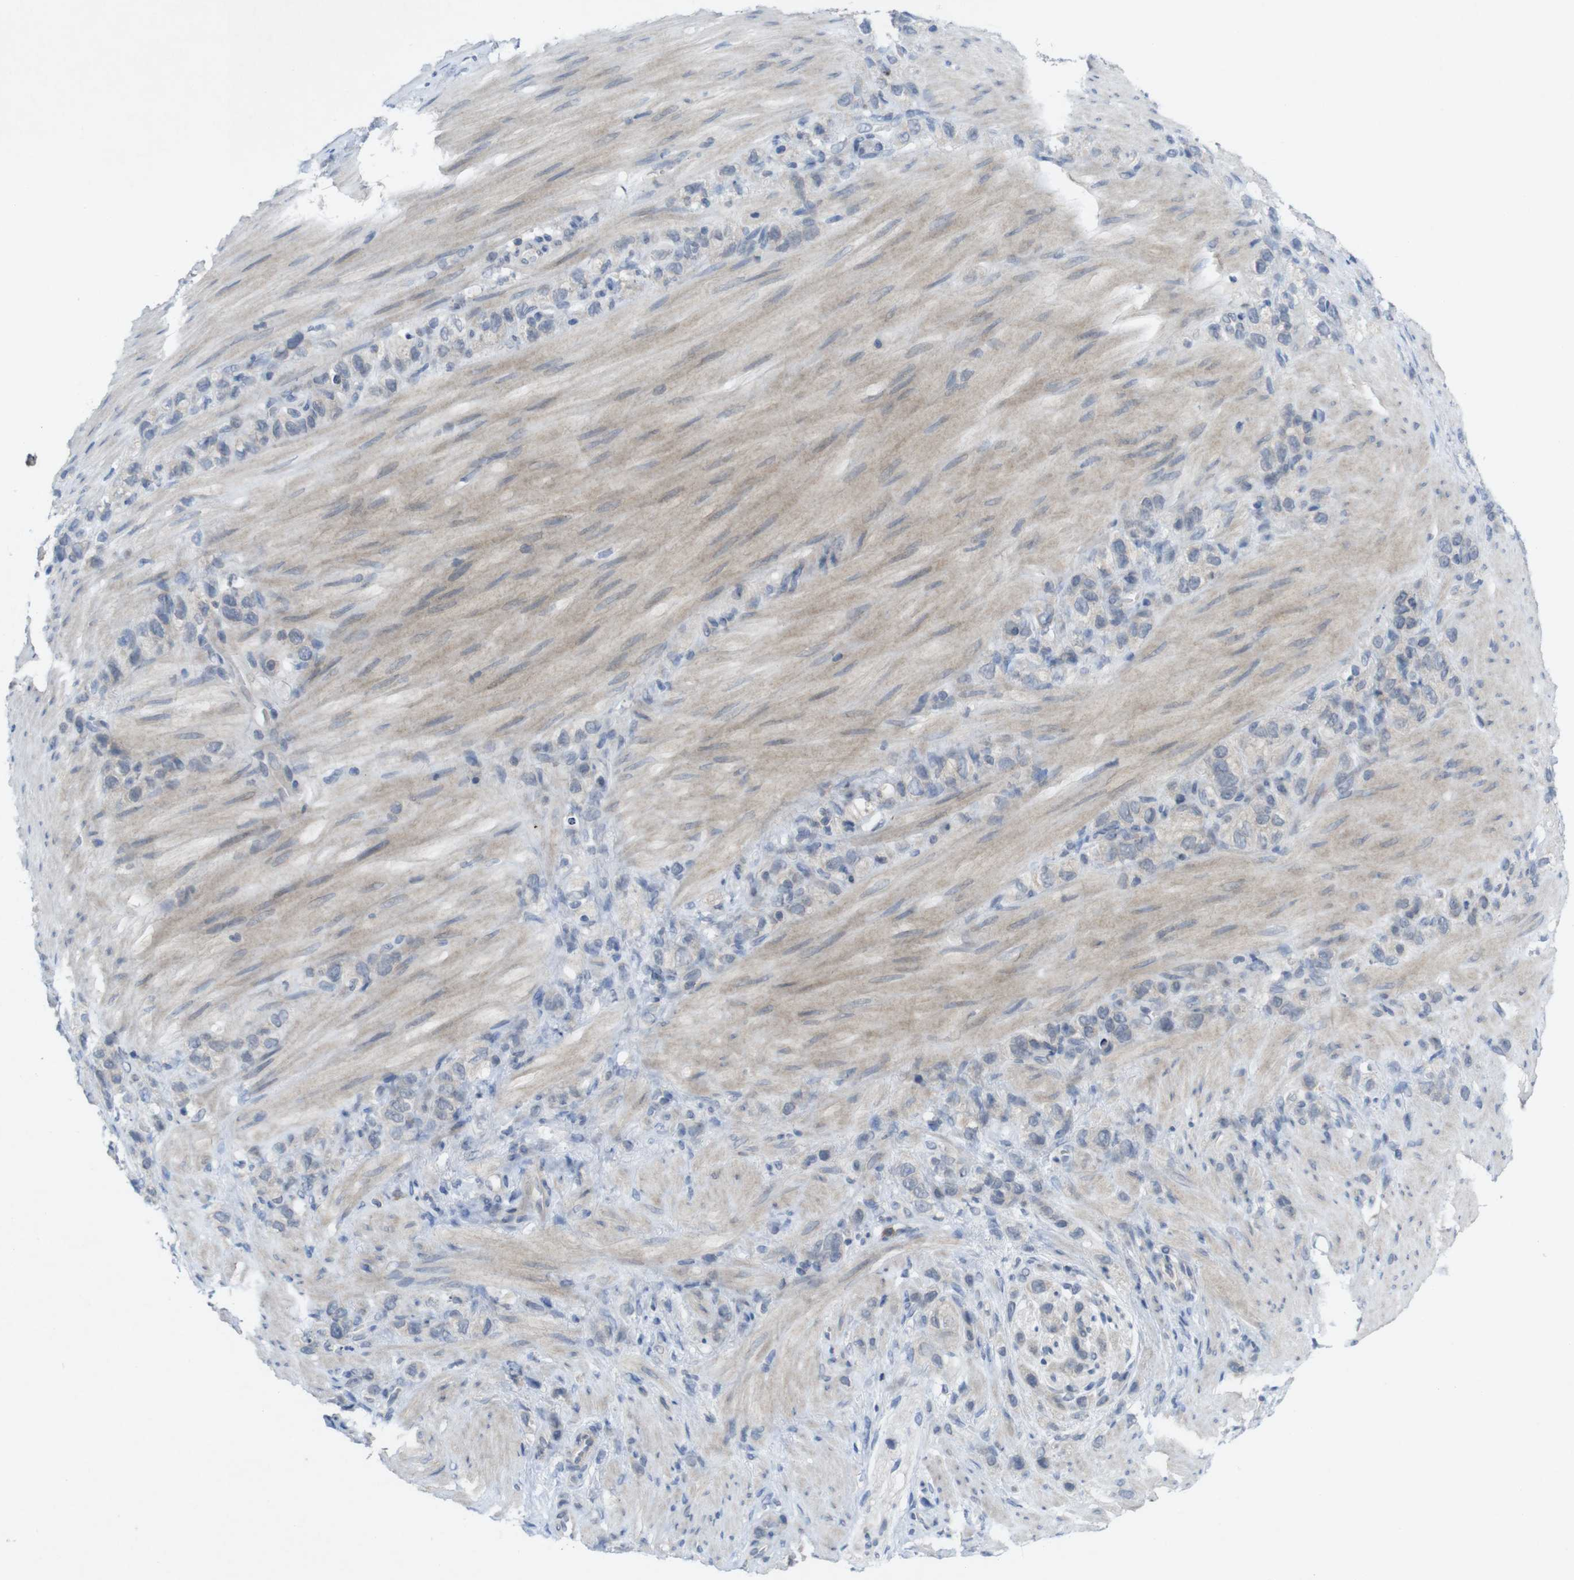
{"staining": {"intensity": "negative", "quantity": "none", "location": "none"}, "tissue": "stomach cancer", "cell_type": "Tumor cells", "image_type": "cancer", "snomed": [{"axis": "morphology", "description": "Adenocarcinoma, NOS"}, {"axis": "morphology", "description": "Adenocarcinoma, High grade"}, {"axis": "topography", "description": "Stomach, upper"}, {"axis": "topography", "description": "Stomach, lower"}], "caption": "Stomach cancer stained for a protein using immunohistochemistry shows no staining tumor cells.", "gene": "SLAMF7", "patient": {"sex": "female", "age": 65}}